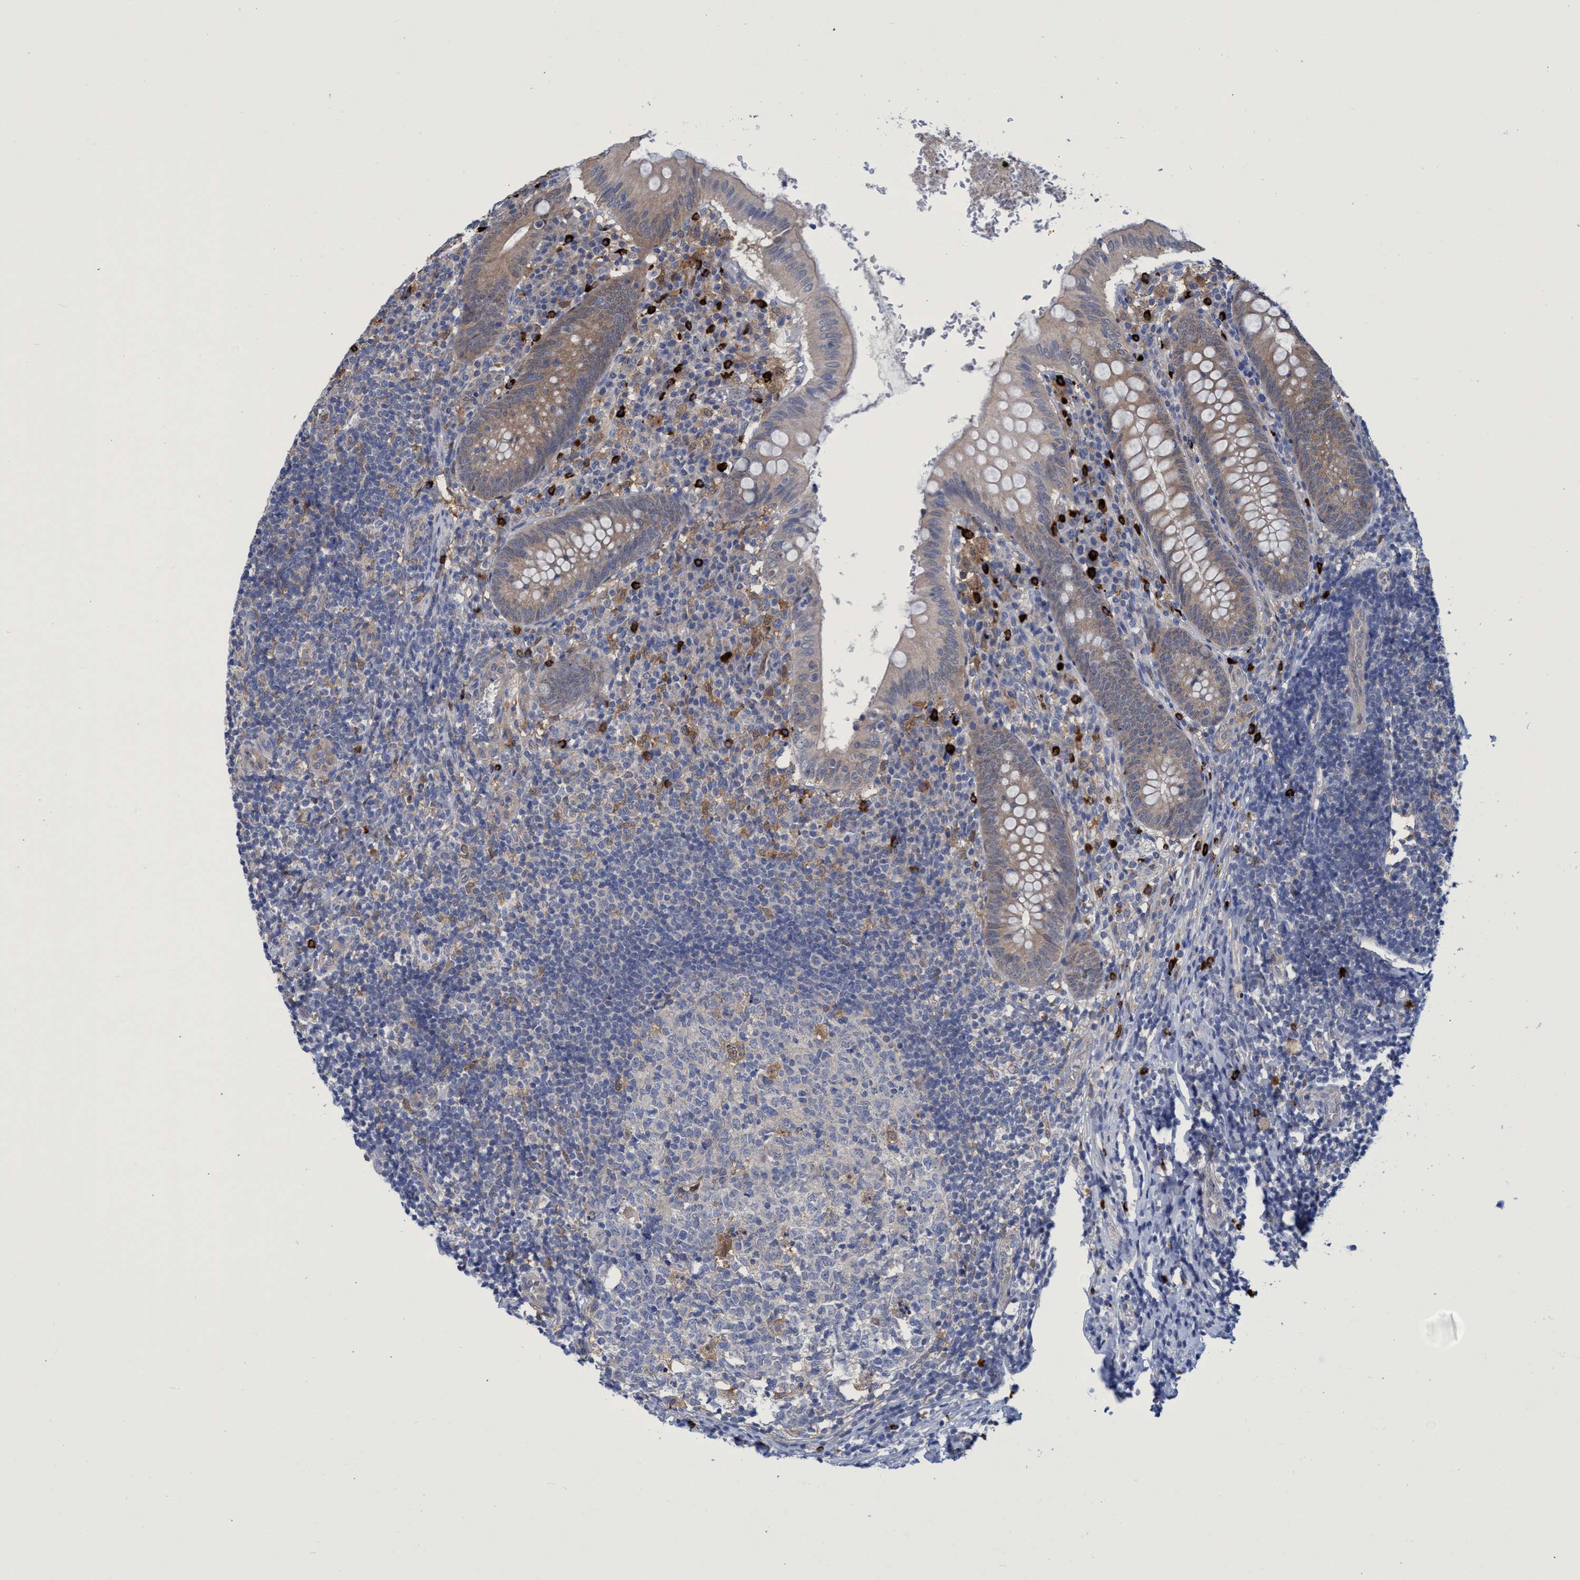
{"staining": {"intensity": "moderate", "quantity": "25%-75%", "location": "cytoplasmic/membranous"}, "tissue": "appendix", "cell_type": "Glandular cells", "image_type": "normal", "snomed": [{"axis": "morphology", "description": "Normal tissue, NOS"}, {"axis": "topography", "description": "Appendix"}], "caption": "High-magnification brightfield microscopy of unremarkable appendix stained with DAB (3,3'-diaminobenzidine) (brown) and counterstained with hematoxylin (blue). glandular cells exhibit moderate cytoplasmic/membranous staining is present in approximately25%-75% of cells. (Stains: DAB in brown, nuclei in blue, Microscopy: brightfield microscopy at high magnification).", "gene": "PNPO", "patient": {"sex": "male", "age": 8}}